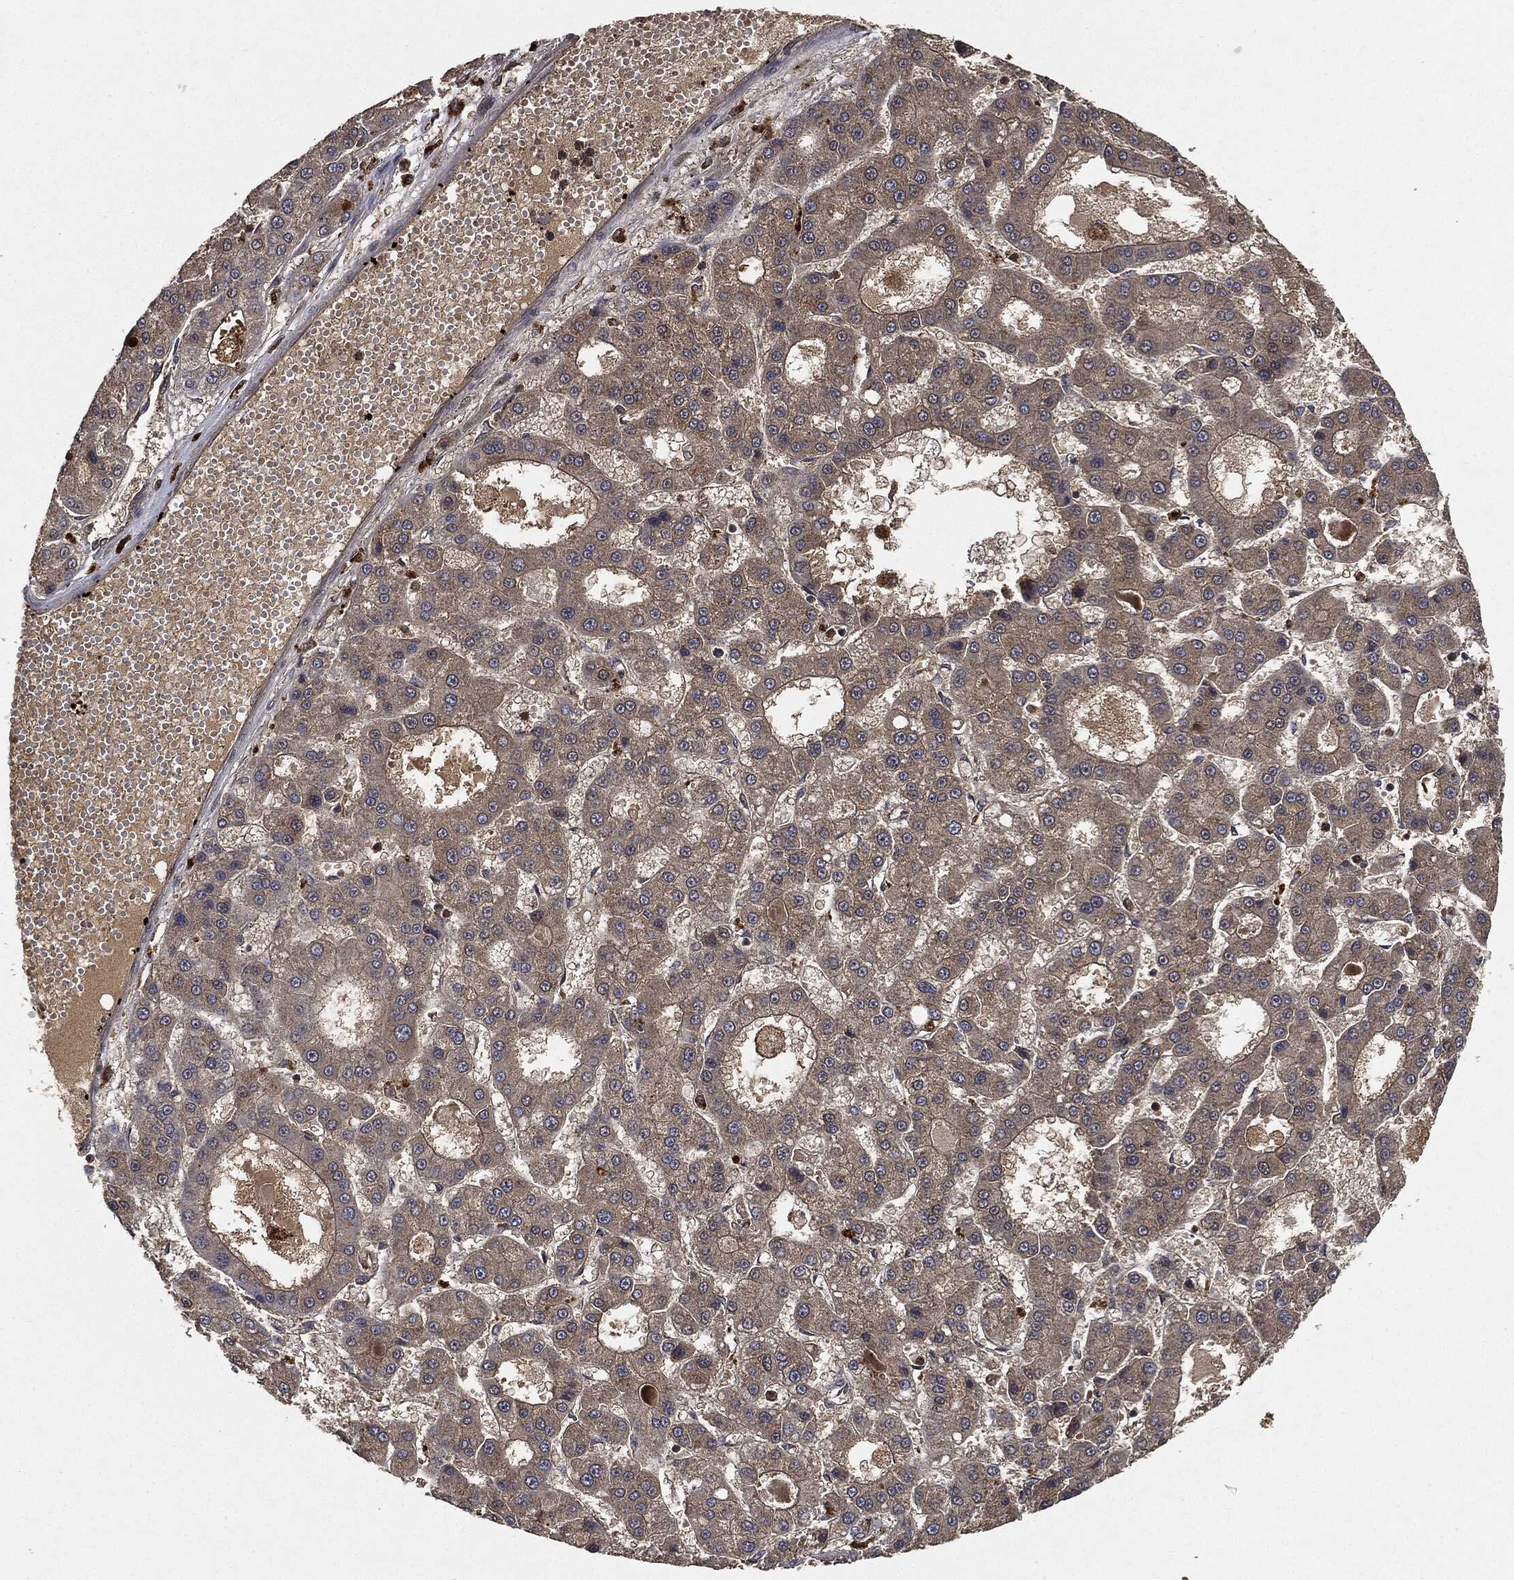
{"staining": {"intensity": "weak", "quantity": "25%-75%", "location": "cytoplasmic/membranous"}, "tissue": "liver cancer", "cell_type": "Tumor cells", "image_type": "cancer", "snomed": [{"axis": "morphology", "description": "Carcinoma, Hepatocellular, NOS"}, {"axis": "topography", "description": "Liver"}], "caption": "Protein expression analysis of liver cancer displays weak cytoplasmic/membranous positivity in approximately 25%-75% of tumor cells.", "gene": "BRAF", "patient": {"sex": "male", "age": 70}}